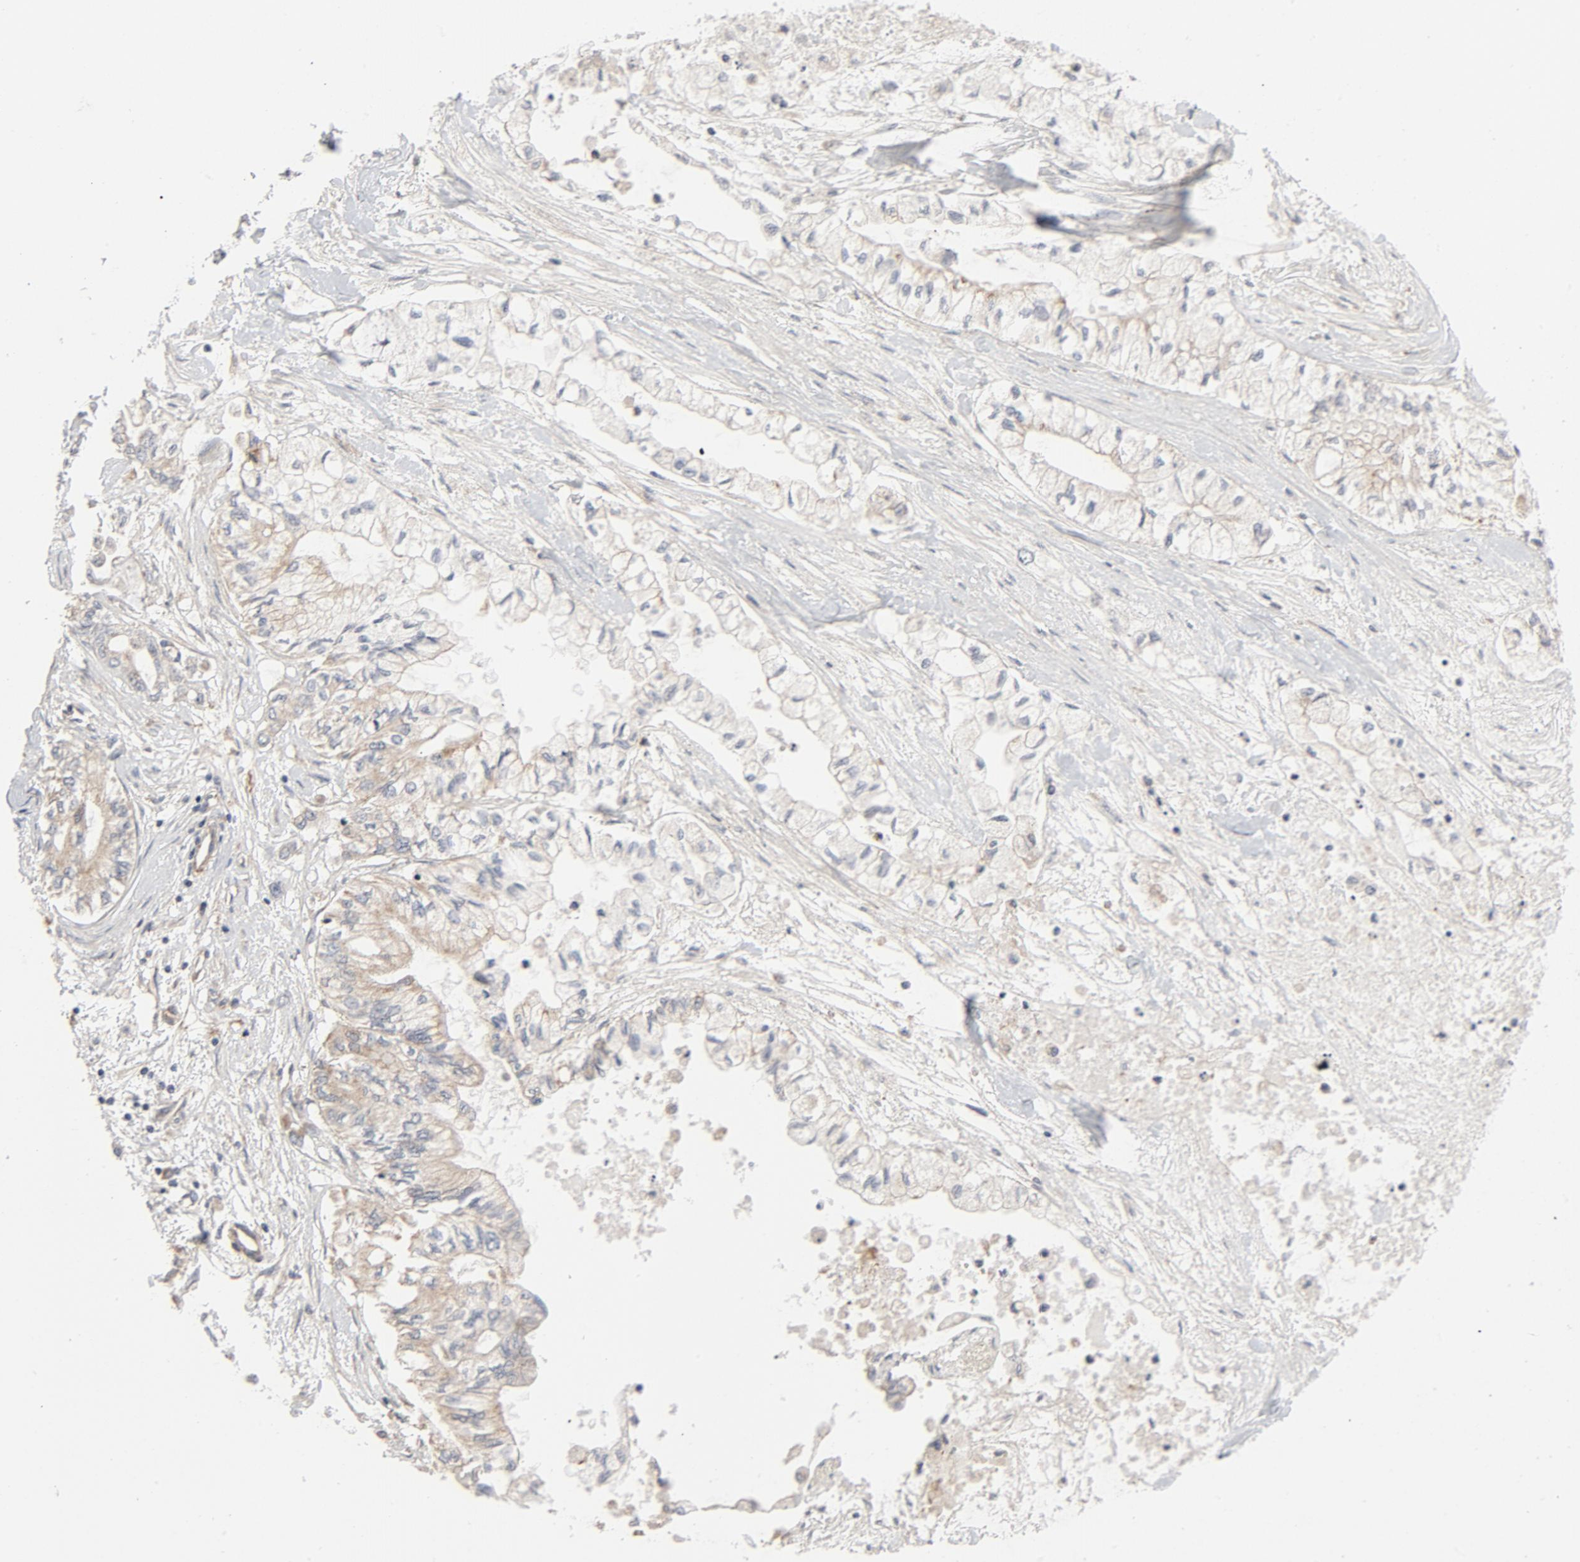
{"staining": {"intensity": "weak", "quantity": "25%-75%", "location": "cytoplasmic/membranous"}, "tissue": "pancreatic cancer", "cell_type": "Tumor cells", "image_type": "cancer", "snomed": [{"axis": "morphology", "description": "Adenocarcinoma, NOS"}, {"axis": "topography", "description": "Pancreas"}], "caption": "Immunohistochemical staining of pancreatic cancer (adenocarcinoma) shows weak cytoplasmic/membranous protein expression in about 25%-75% of tumor cells.", "gene": "TRIOBP", "patient": {"sex": "male", "age": 79}}